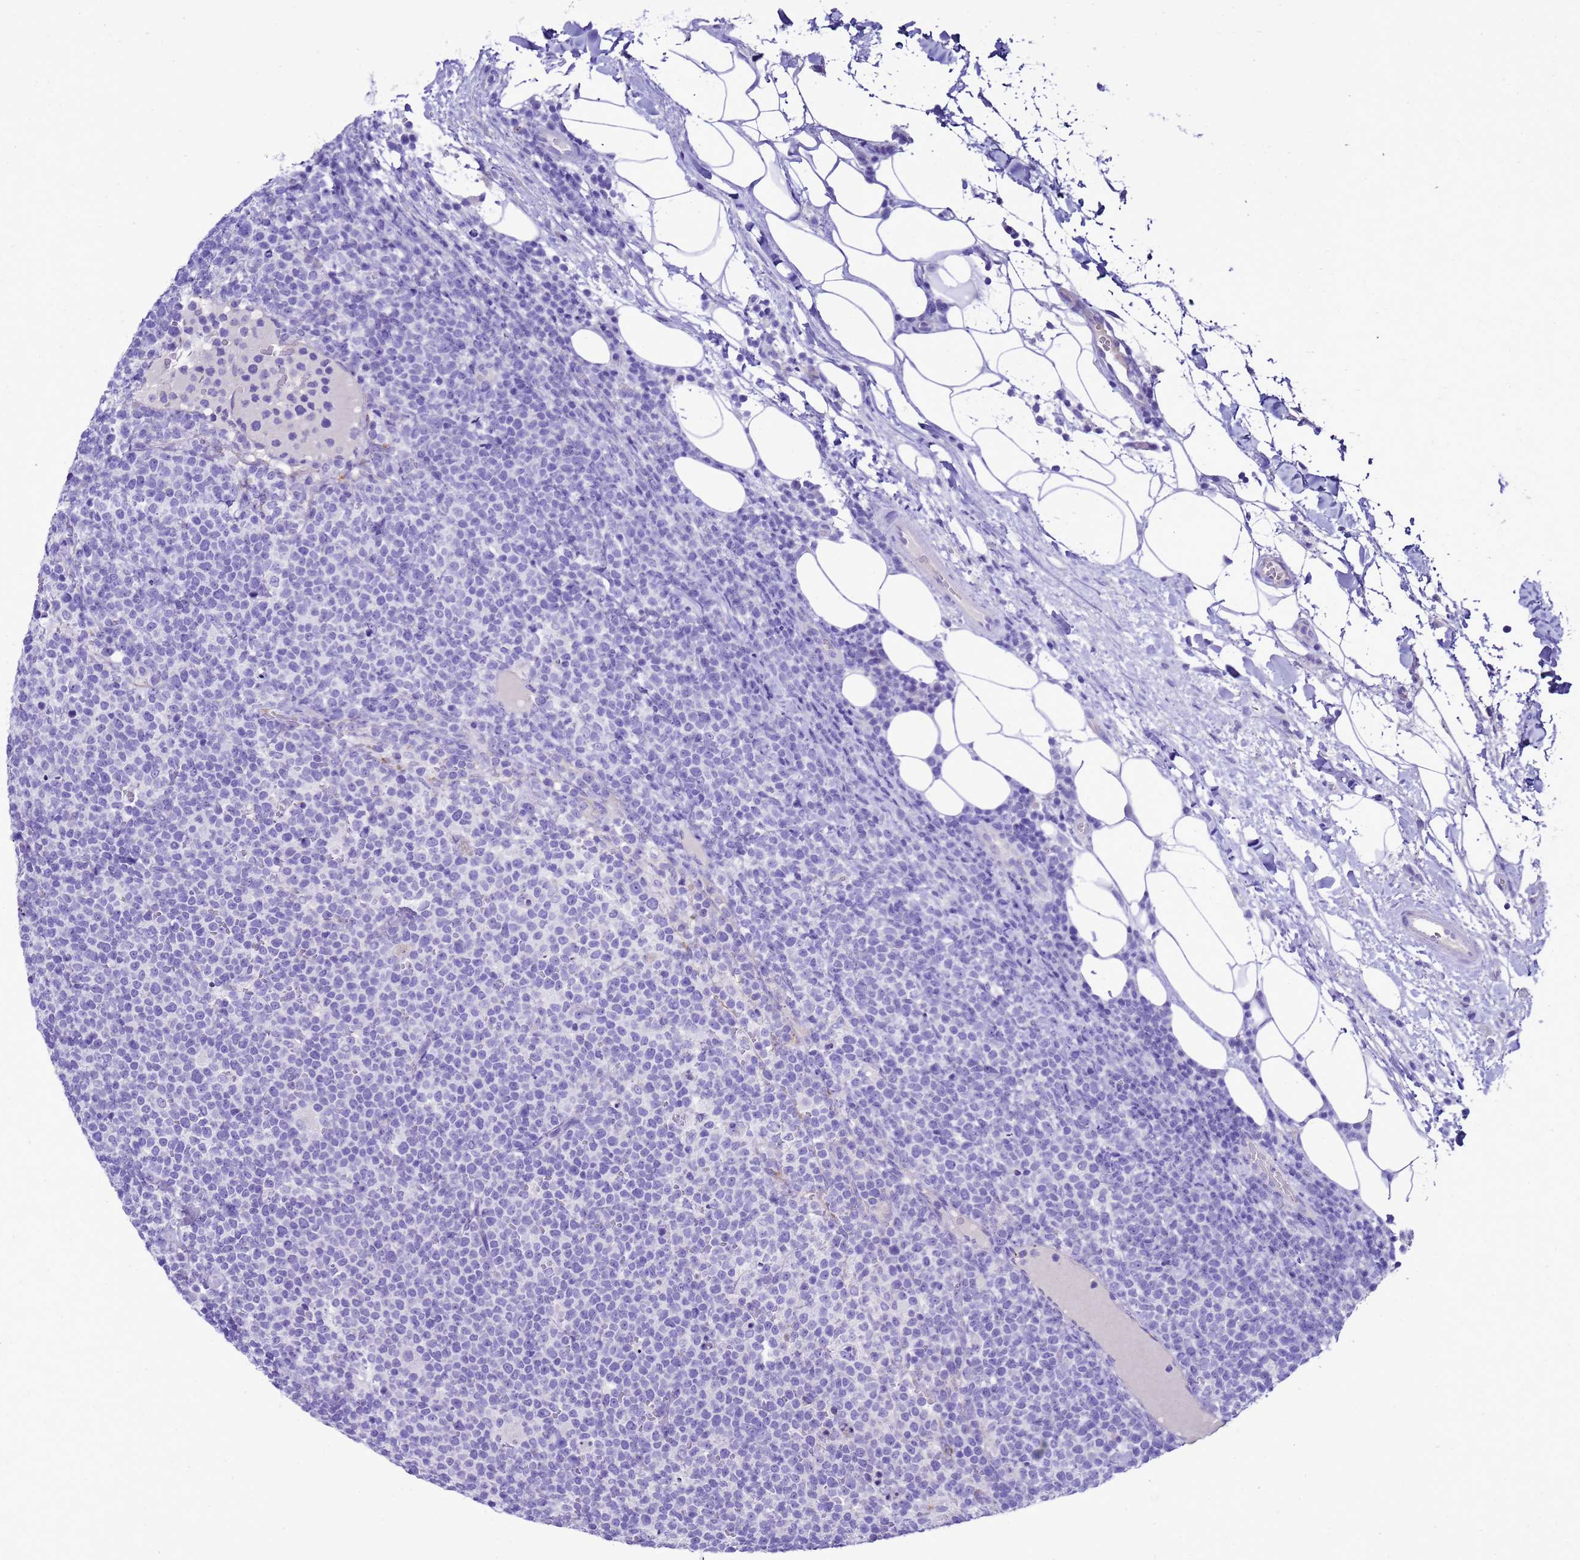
{"staining": {"intensity": "negative", "quantity": "none", "location": "none"}, "tissue": "lymphoma", "cell_type": "Tumor cells", "image_type": "cancer", "snomed": [{"axis": "morphology", "description": "Malignant lymphoma, non-Hodgkin's type, High grade"}, {"axis": "topography", "description": "Lymph node"}], "caption": "Lymphoma stained for a protein using IHC displays no positivity tumor cells.", "gene": "BEST2", "patient": {"sex": "male", "age": 61}}